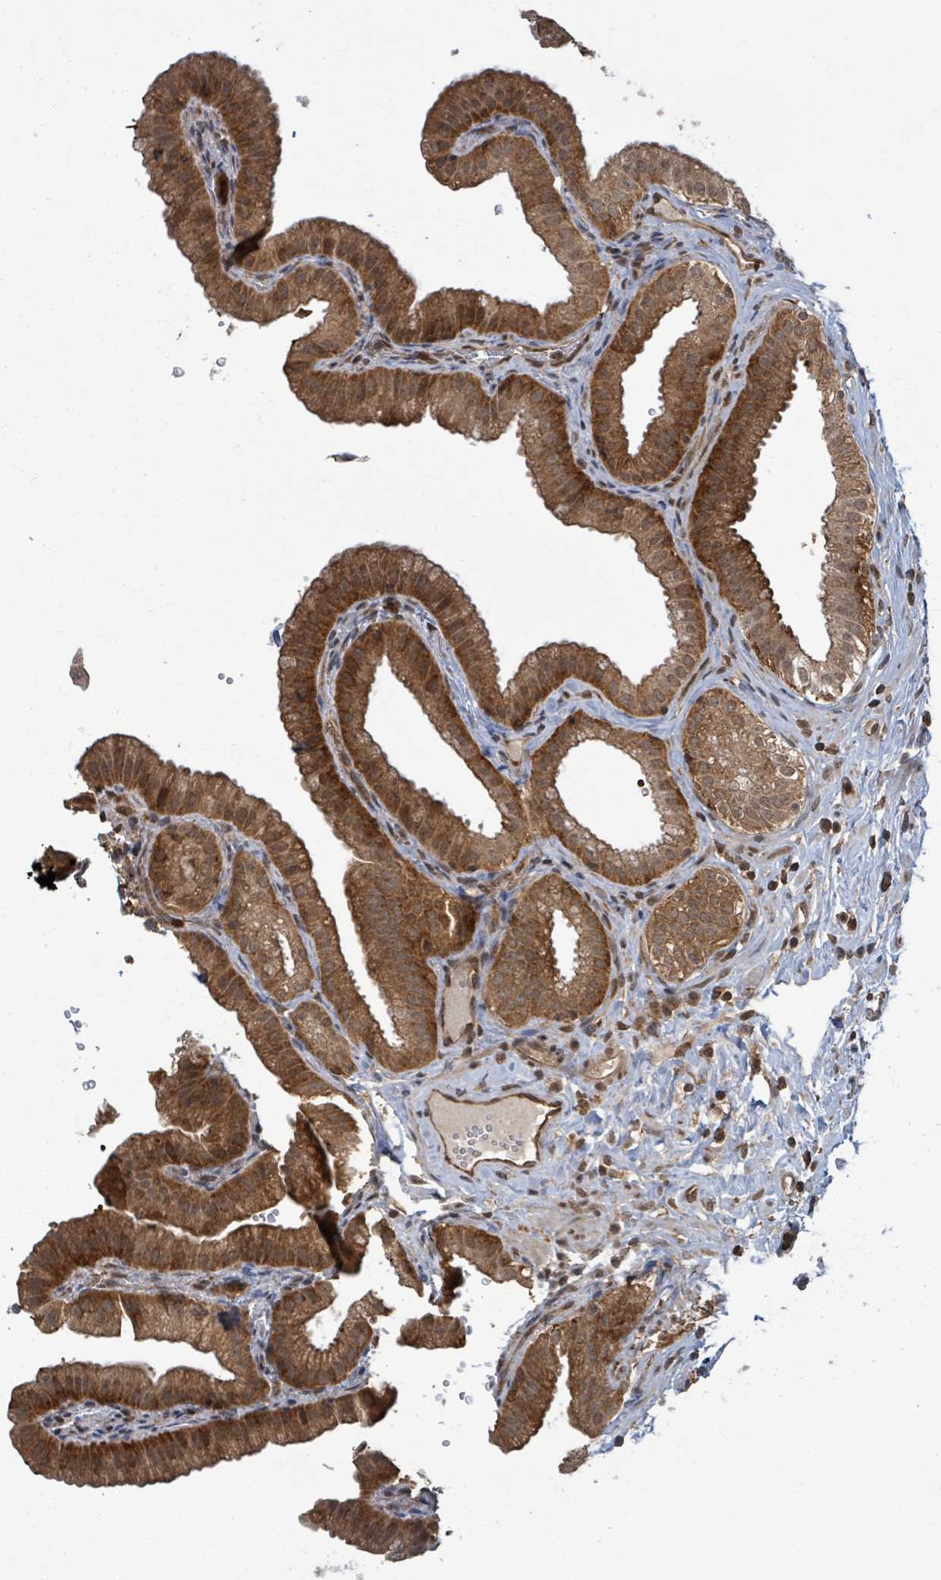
{"staining": {"intensity": "strong", "quantity": ">75%", "location": "cytoplasmic/membranous"}, "tissue": "gallbladder", "cell_type": "Glandular cells", "image_type": "normal", "snomed": [{"axis": "morphology", "description": "Normal tissue, NOS"}, {"axis": "topography", "description": "Gallbladder"}], "caption": "Immunohistochemistry staining of normal gallbladder, which demonstrates high levels of strong cytoplasmic/membranous positivity in about >75% of glandular cells indicating strong cytoplasmic/membranous protein staining. The staining was performed using DAB (3,3'-diaminobenzidine) (brown) for protein detection and nuclei were counterstained in hematoxylin (blue).", "gene": "ENSG00000256500", "patient": {"sex": "female", "age": 61}}